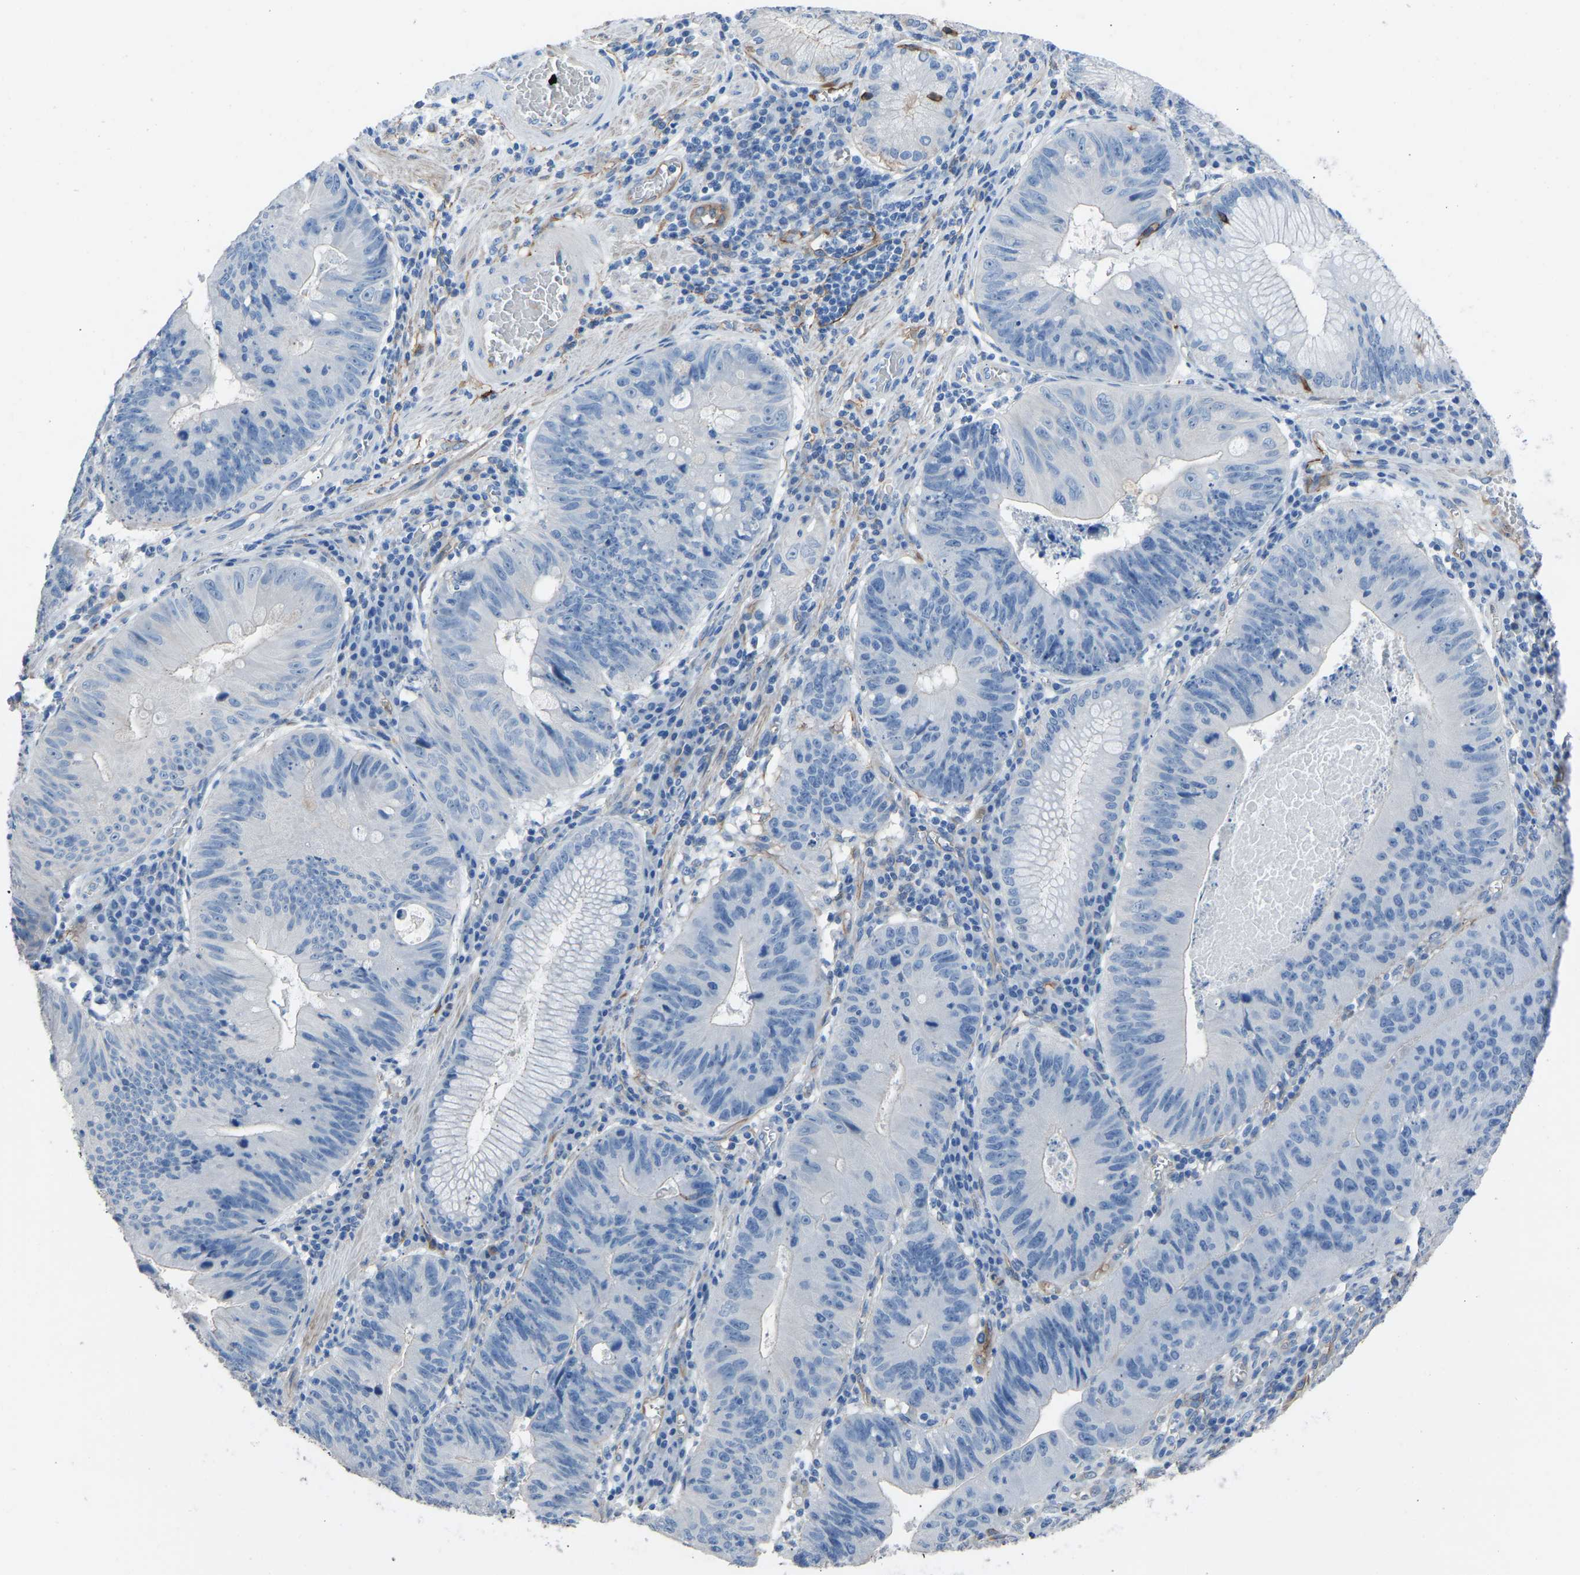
{"staining": {"intensity": "negative", "quantity": "none", "location": "none"}, "tissue": "stomach cancer", "cell_type": "Tumor cells", "image_type": "cancer", "snomed": [{"axis": "morphology", "description": "Adenocarcinoma, NOS"}, {"axis": "topography", "description": "Stomach"}], "caption": "An immunohistochemistry image of stomach adenocarcinoma is shown. There is no staining in tumor cells of stomach adenocarcinoma.", "gene": "MYH10", "patient": {"sex": "male", "age": 59}}